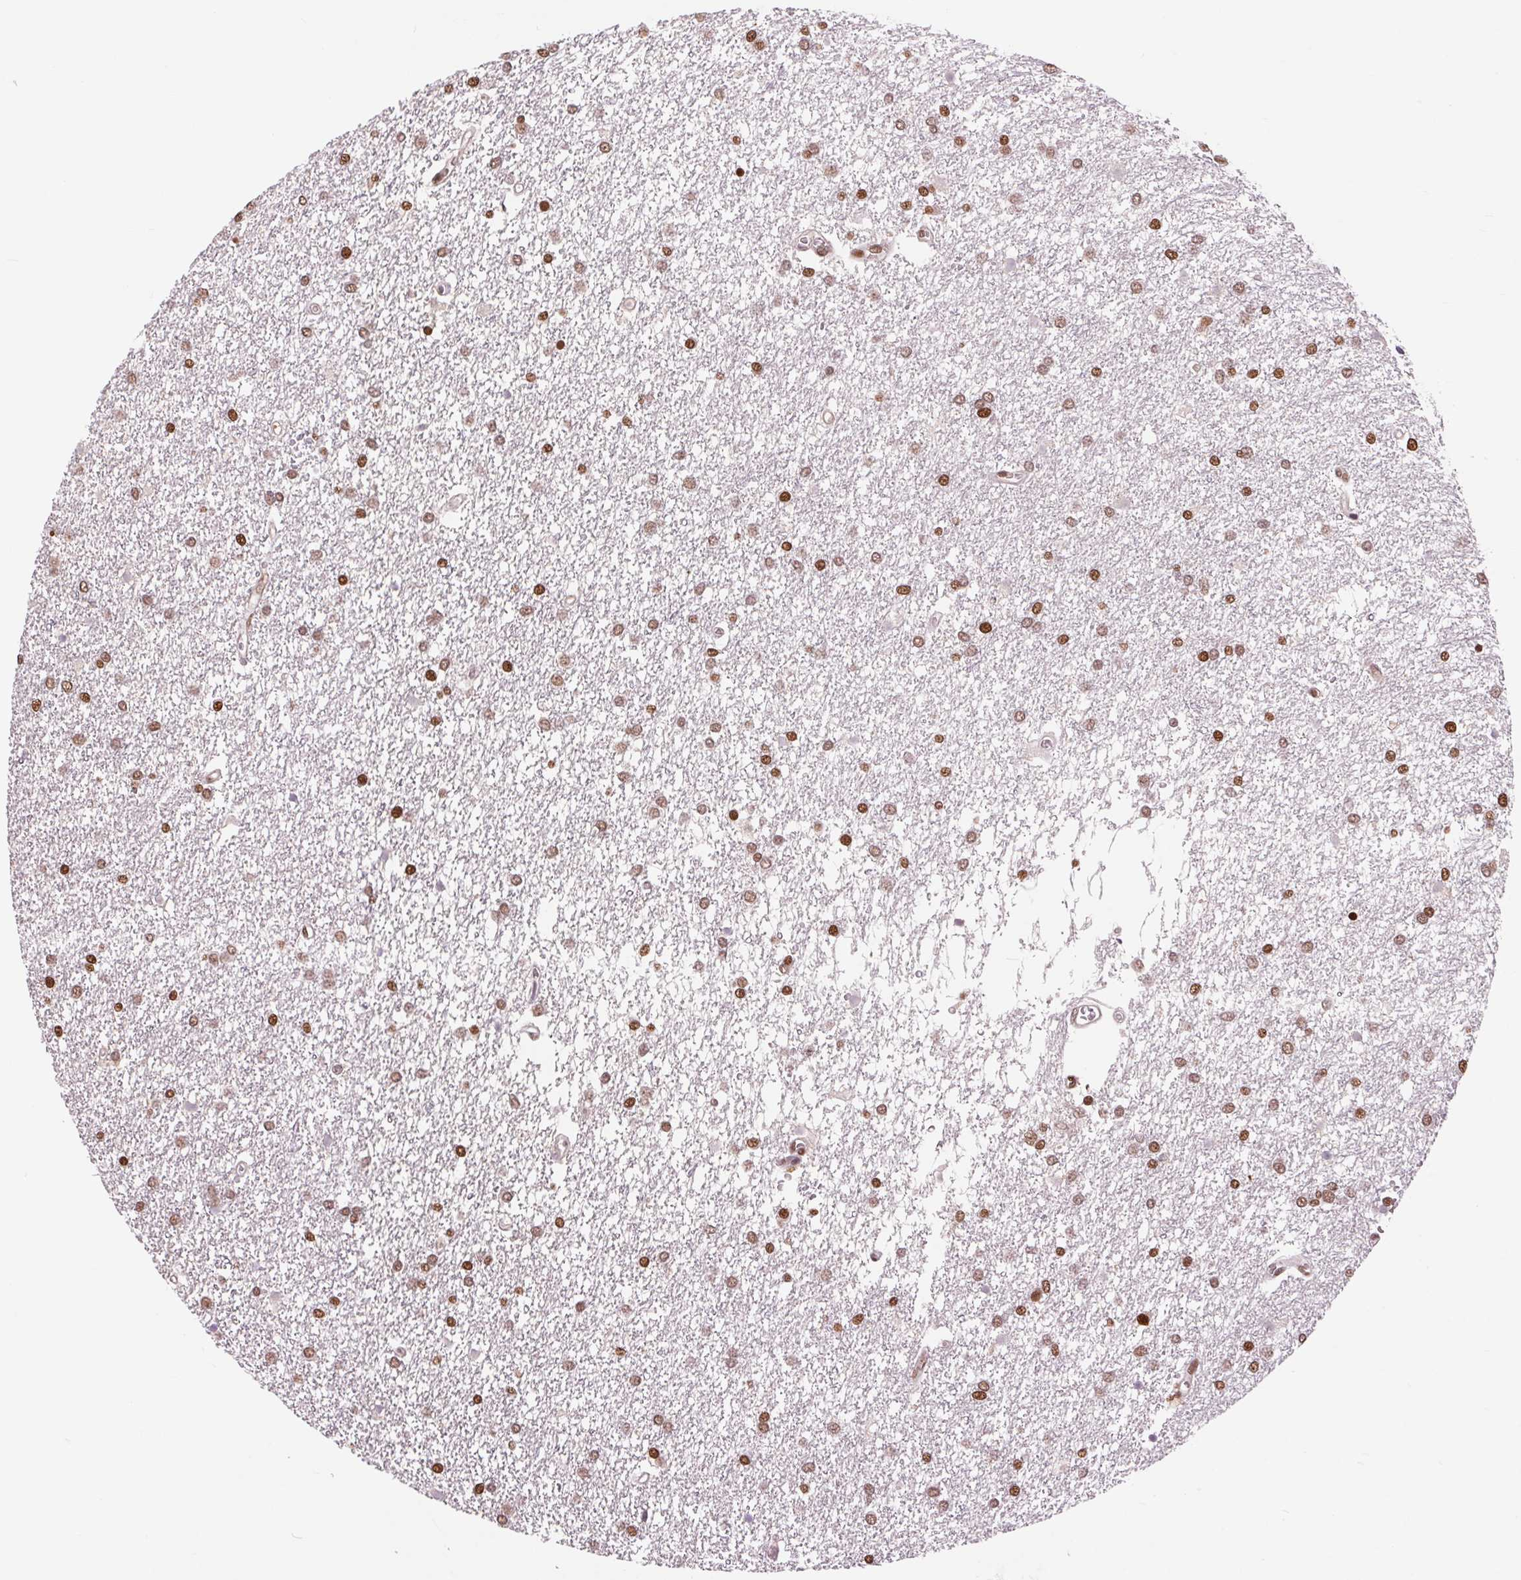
{"staining": {"intensity": "moderate", "quantity": ">75%", "location": "nuclear"}, "tissue": "glioma", "cell_type": "Tumor cells", "image_type": "cancer", "snomed": [{"axis": "morphology", "description": "Glioma, malignant, High grade"}, {"axis": "topography", "description": "Brain"}], "caption": "Protein expression analysis of human glioma reveals moderate nuclear positivity in about >75% of tumor cells.", "gene": "RAD23A", "patient": {"sex": "female", "age": 61}}